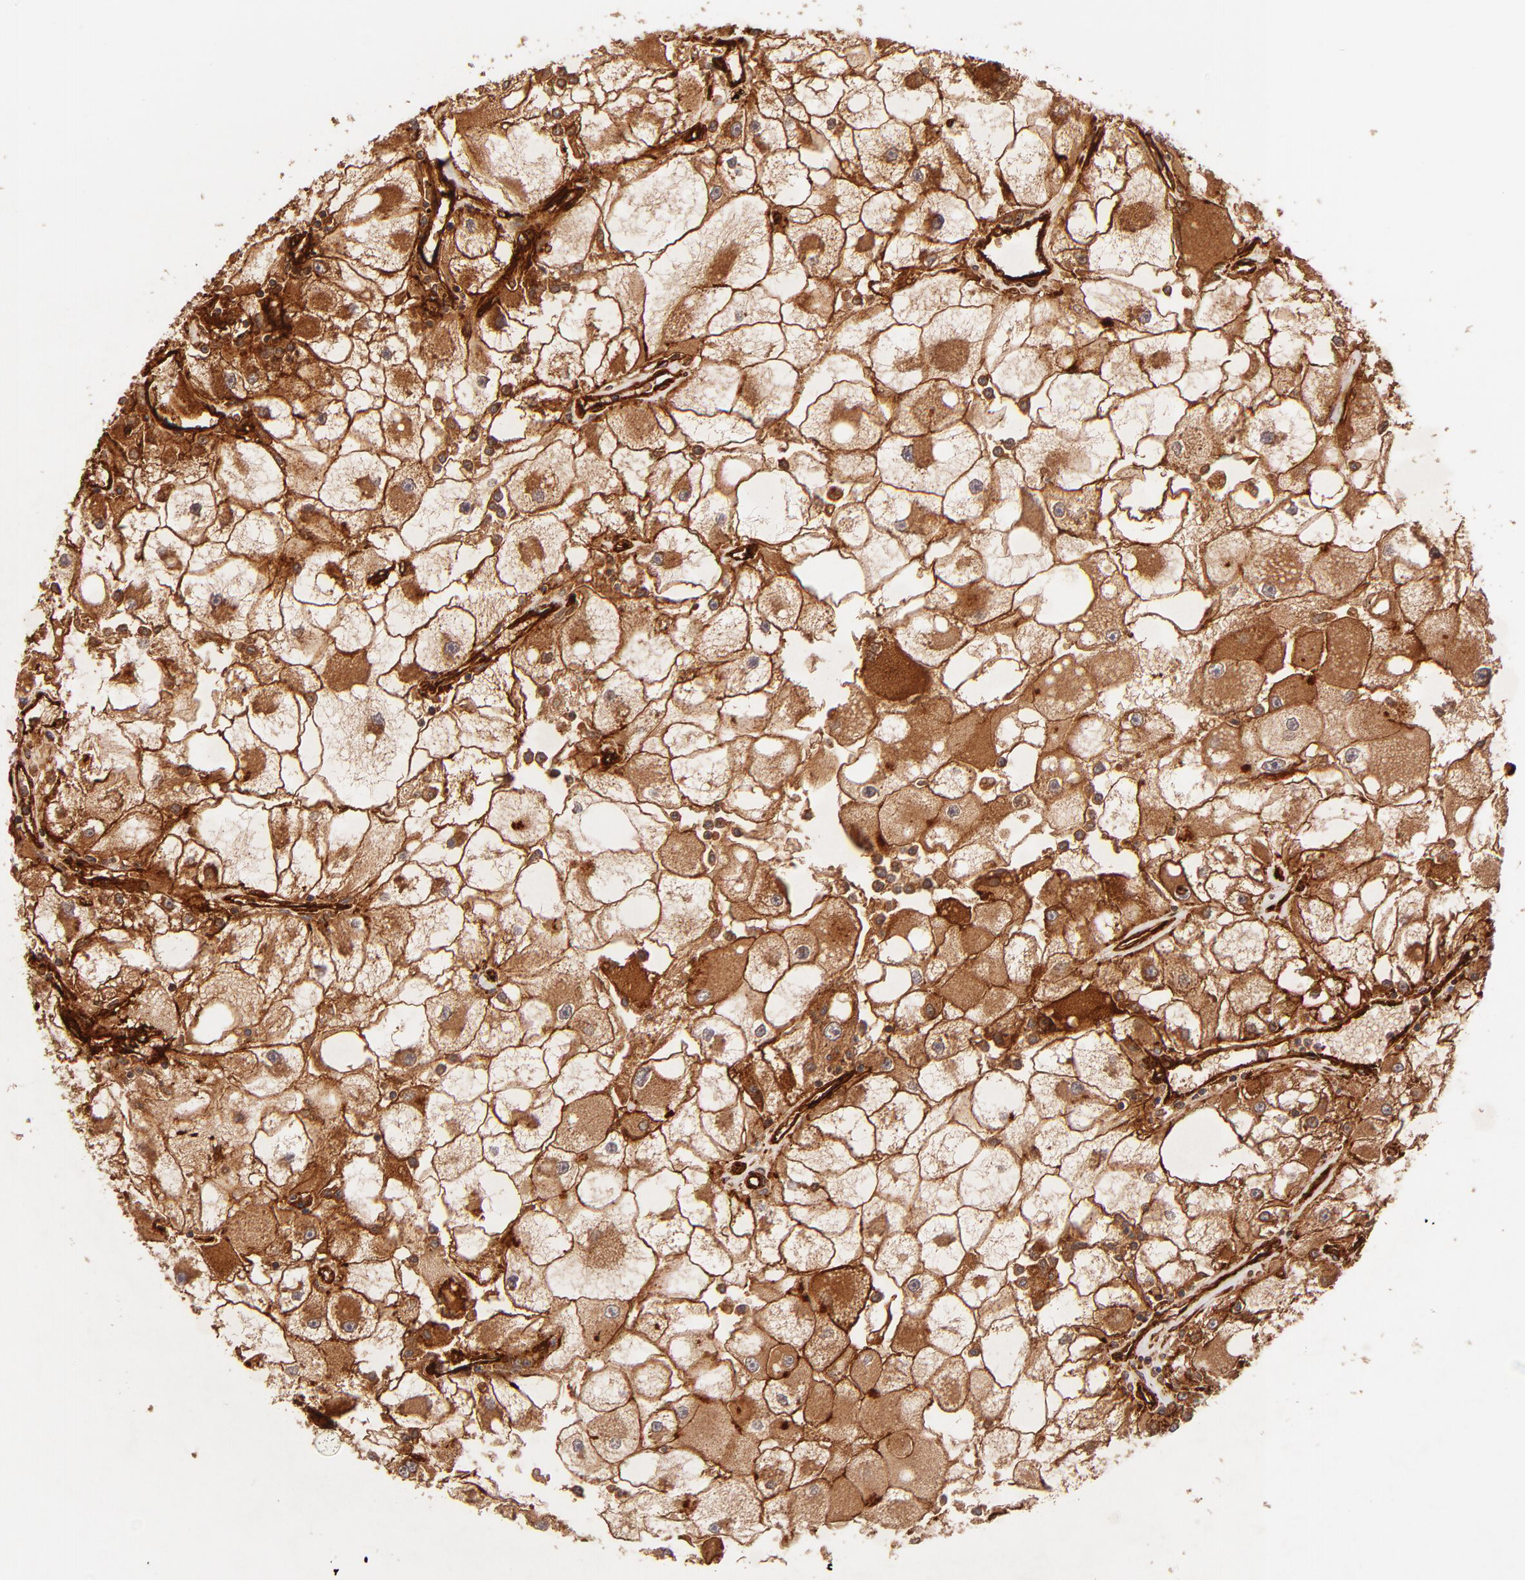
{"staining": {"intensity": "strong", "quantity": ">75%", "location": "cytoplasmic/membranous"}, "tissue": "renal cancer", "cell_type": "Tumor cells", "image_type": "cancer", "snomed": [{"axis": "morphology", "description": "Adenocarcinoma, NOS"}, {"axis": "topography", "description": "Kidney"}], "caption": "Immunohistochemical staining of human renal adenocarcinoma demonstrates high levels of strong cytoplasmic/membranous protein positivity in approximately >75% of tumor cells.", "gene": "ITGB1", "patient": {"sex": "female", "age": 73}}